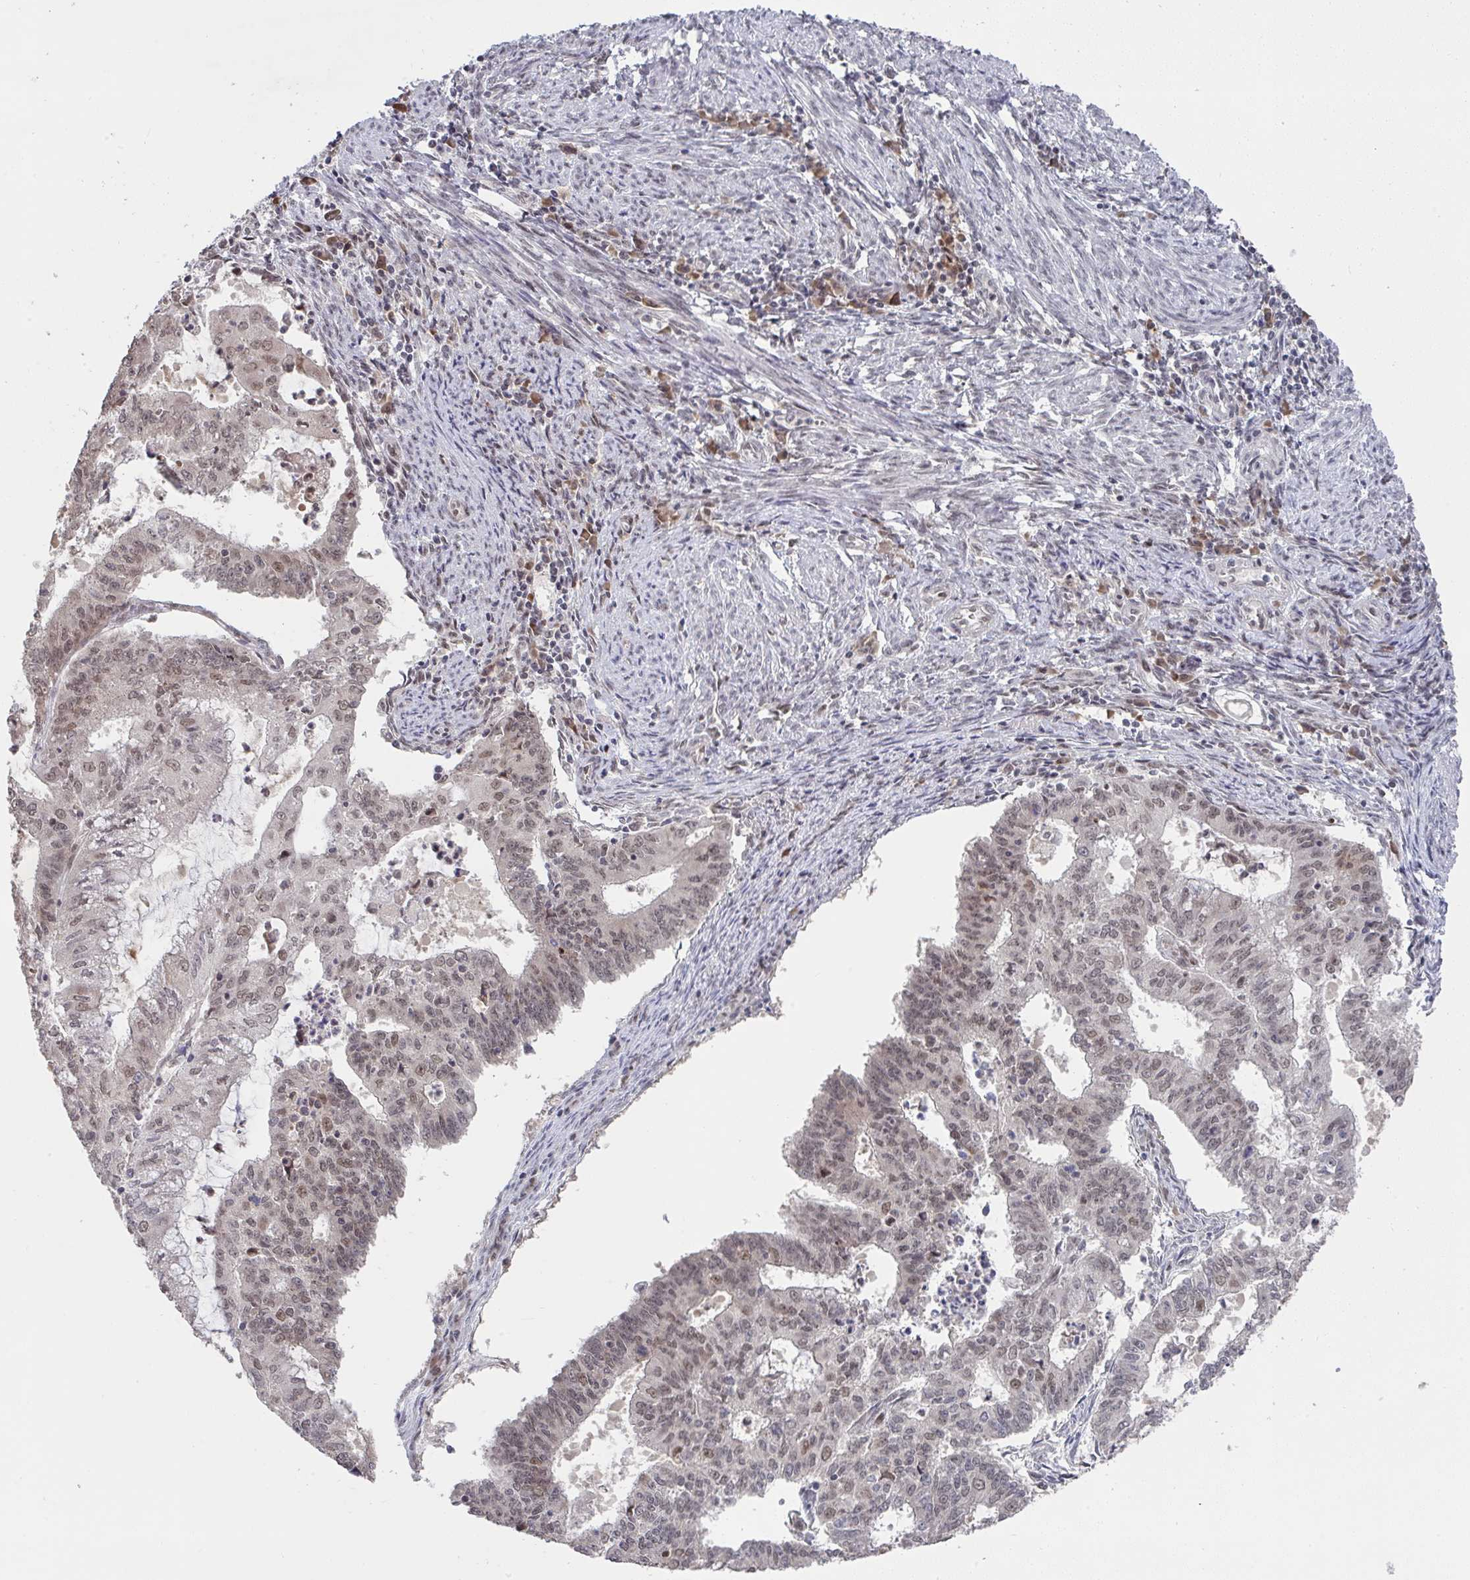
{"staining": {"intensity": "moderate", "quantity": ">75%", "location": "nuclear"}, "tissue": "endometrial cancer", "cell_type": "Tumor cells", "image_type": "cancer", "snomed": [{"axis": "morphology", "description": "Adenocarcinoma, NOS"}, {"axis": "topography", "description": "Endometrium"}], "caption": "IHC of human endometrial cancer (adenocarcinoma) reveals medium levels of moderate nuclear expression in approximately >75% of tumor cells.", "gene": "JMJD1C", "patient": {"sex": "female", "age": 61}}